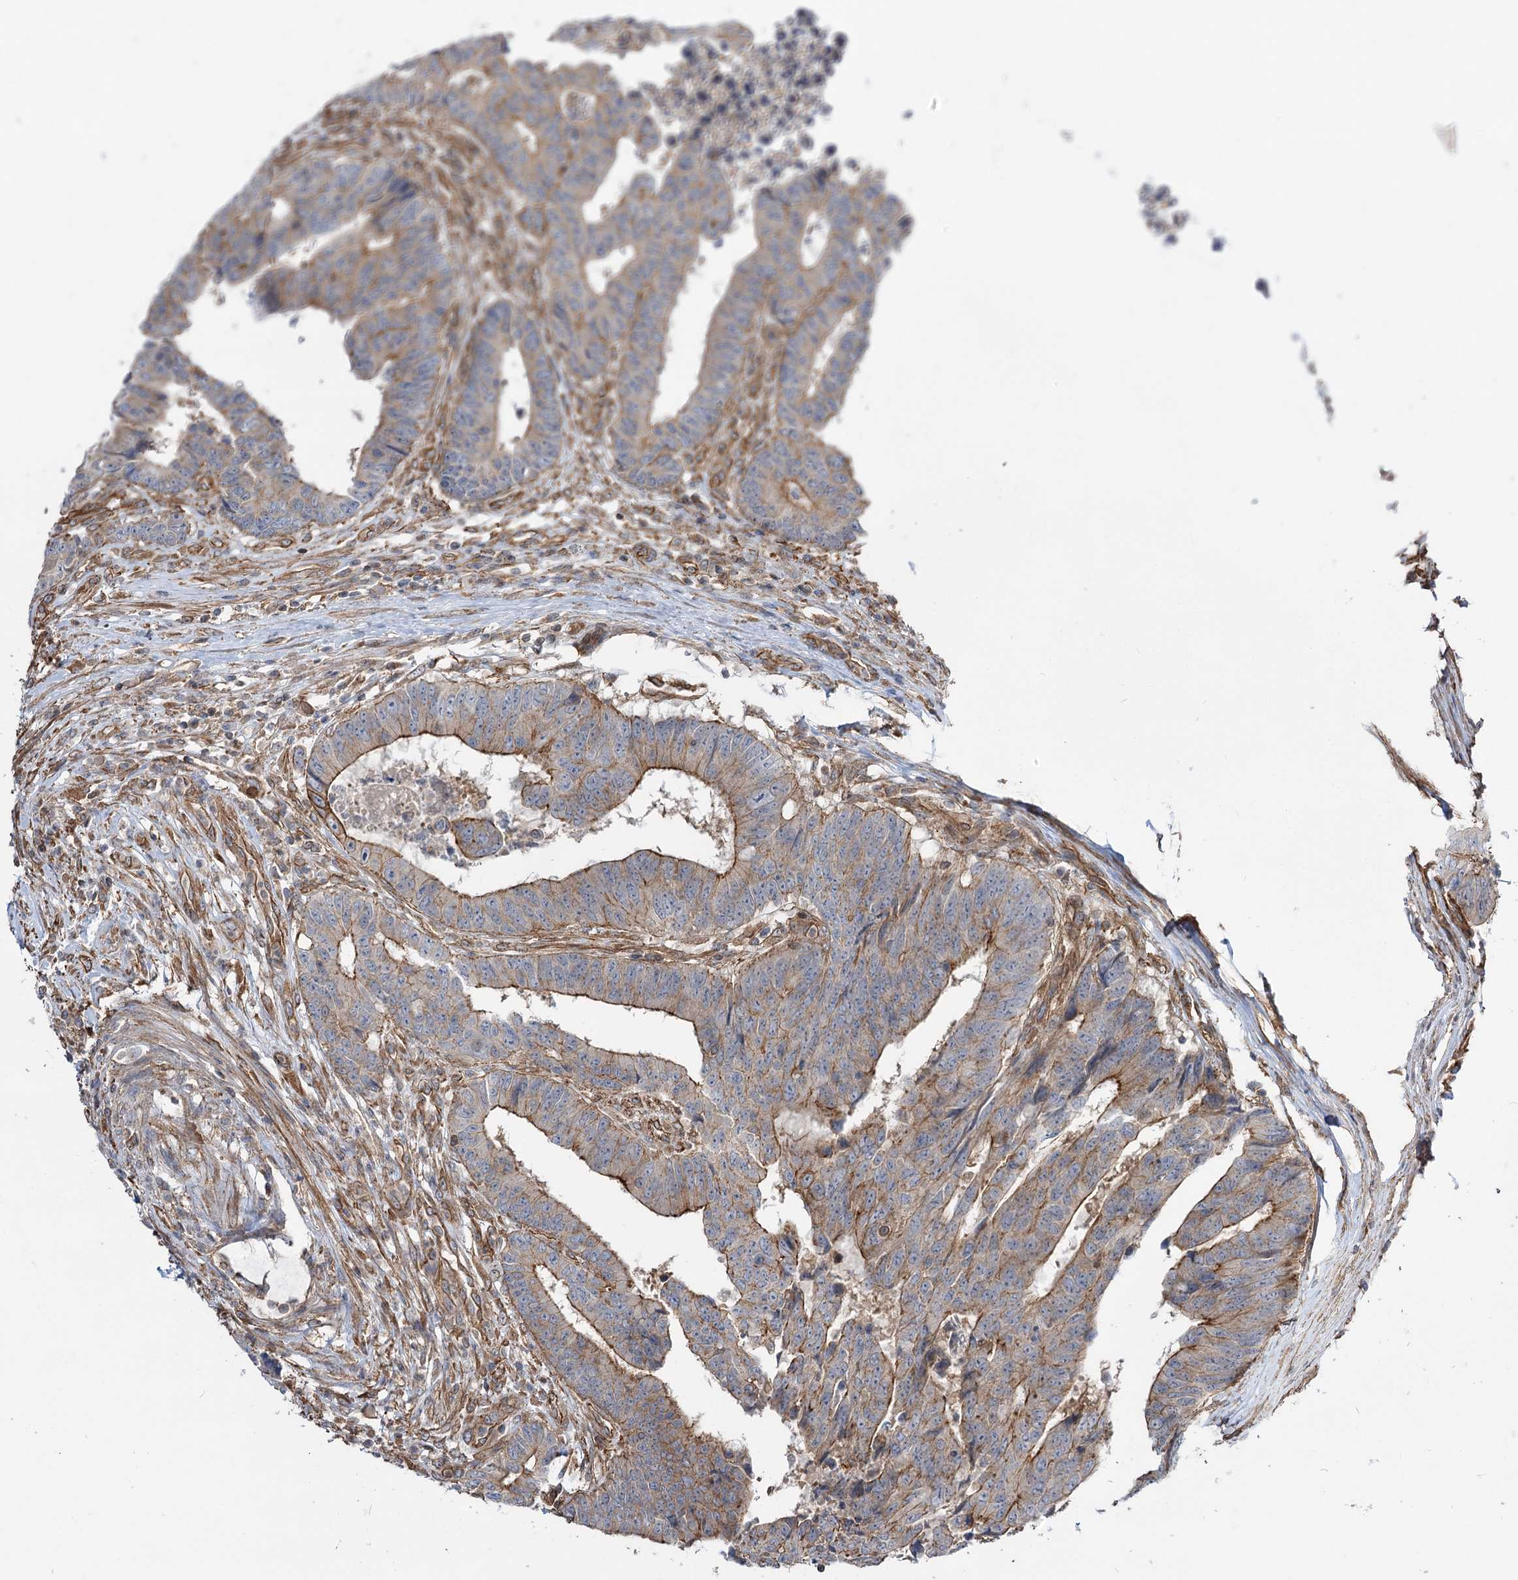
{"staining": {"intensity": "moderate", "quantity": "25%-75%", "location": "cytoplasmic/membranous"}, "tissue": "colorectal cancer", "cell_type": "Tumor cells", "image_type": "cancer", "snomed": [{"axis": "morphology", "description": "Adenocarcinoma, NOS"}, {"axis": "topography", "description": "Rectum"}], "caption": "Immunohistochemical staining of human colorectal cancer (adenocarcinoma) shows medium levels of moderate cytoplasmic/membranous positivity in about 25%-75% of tumor cells. The protein of interest is stained brown, and the nuclei are stained in blue (DAB IHC with brightfield microscopy, high magnification).", "gene": "SH3BP5L", "patient": {"sex": "male", "age": 84}}